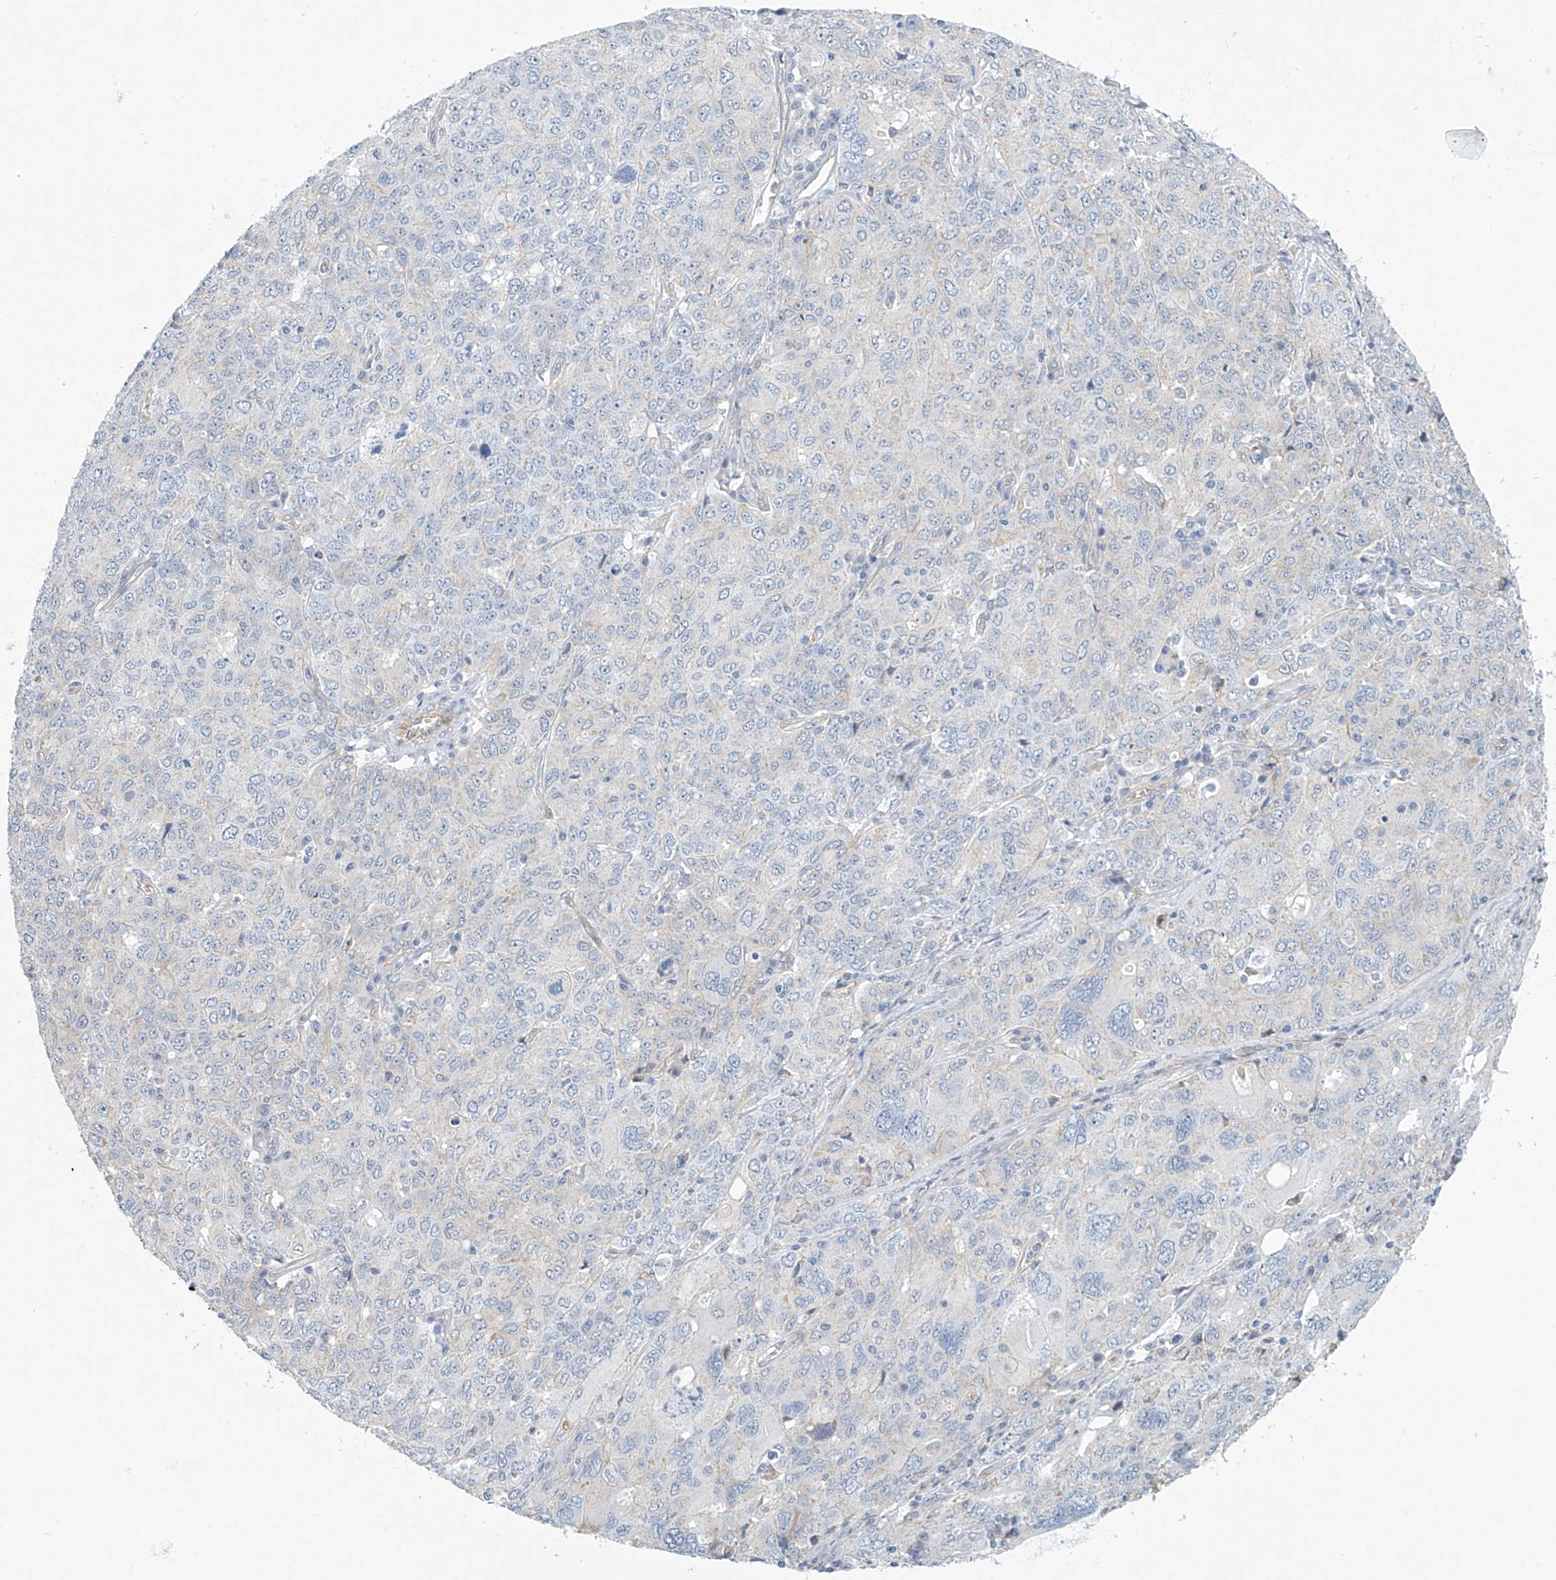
{"staining": {"intensity": "negative", "quantity": "none", "location": "none"}, "tissue": "ovarian cancer", "cell_type": "Tumor cells", "image_type": "cancer", "snomed": [{"axis": "morphology", "description": "Carcinoma, endometroid"}, {"axis": "topography", "description": "Ovary"}], "caption": "This is a photomicrograph of immunohistochemistry staining of ovarian endometroid carcinoma, which shows no staining in tumor cells.", "gene": "ABHD13", "patient": {"sex": "female", "age": 62}}